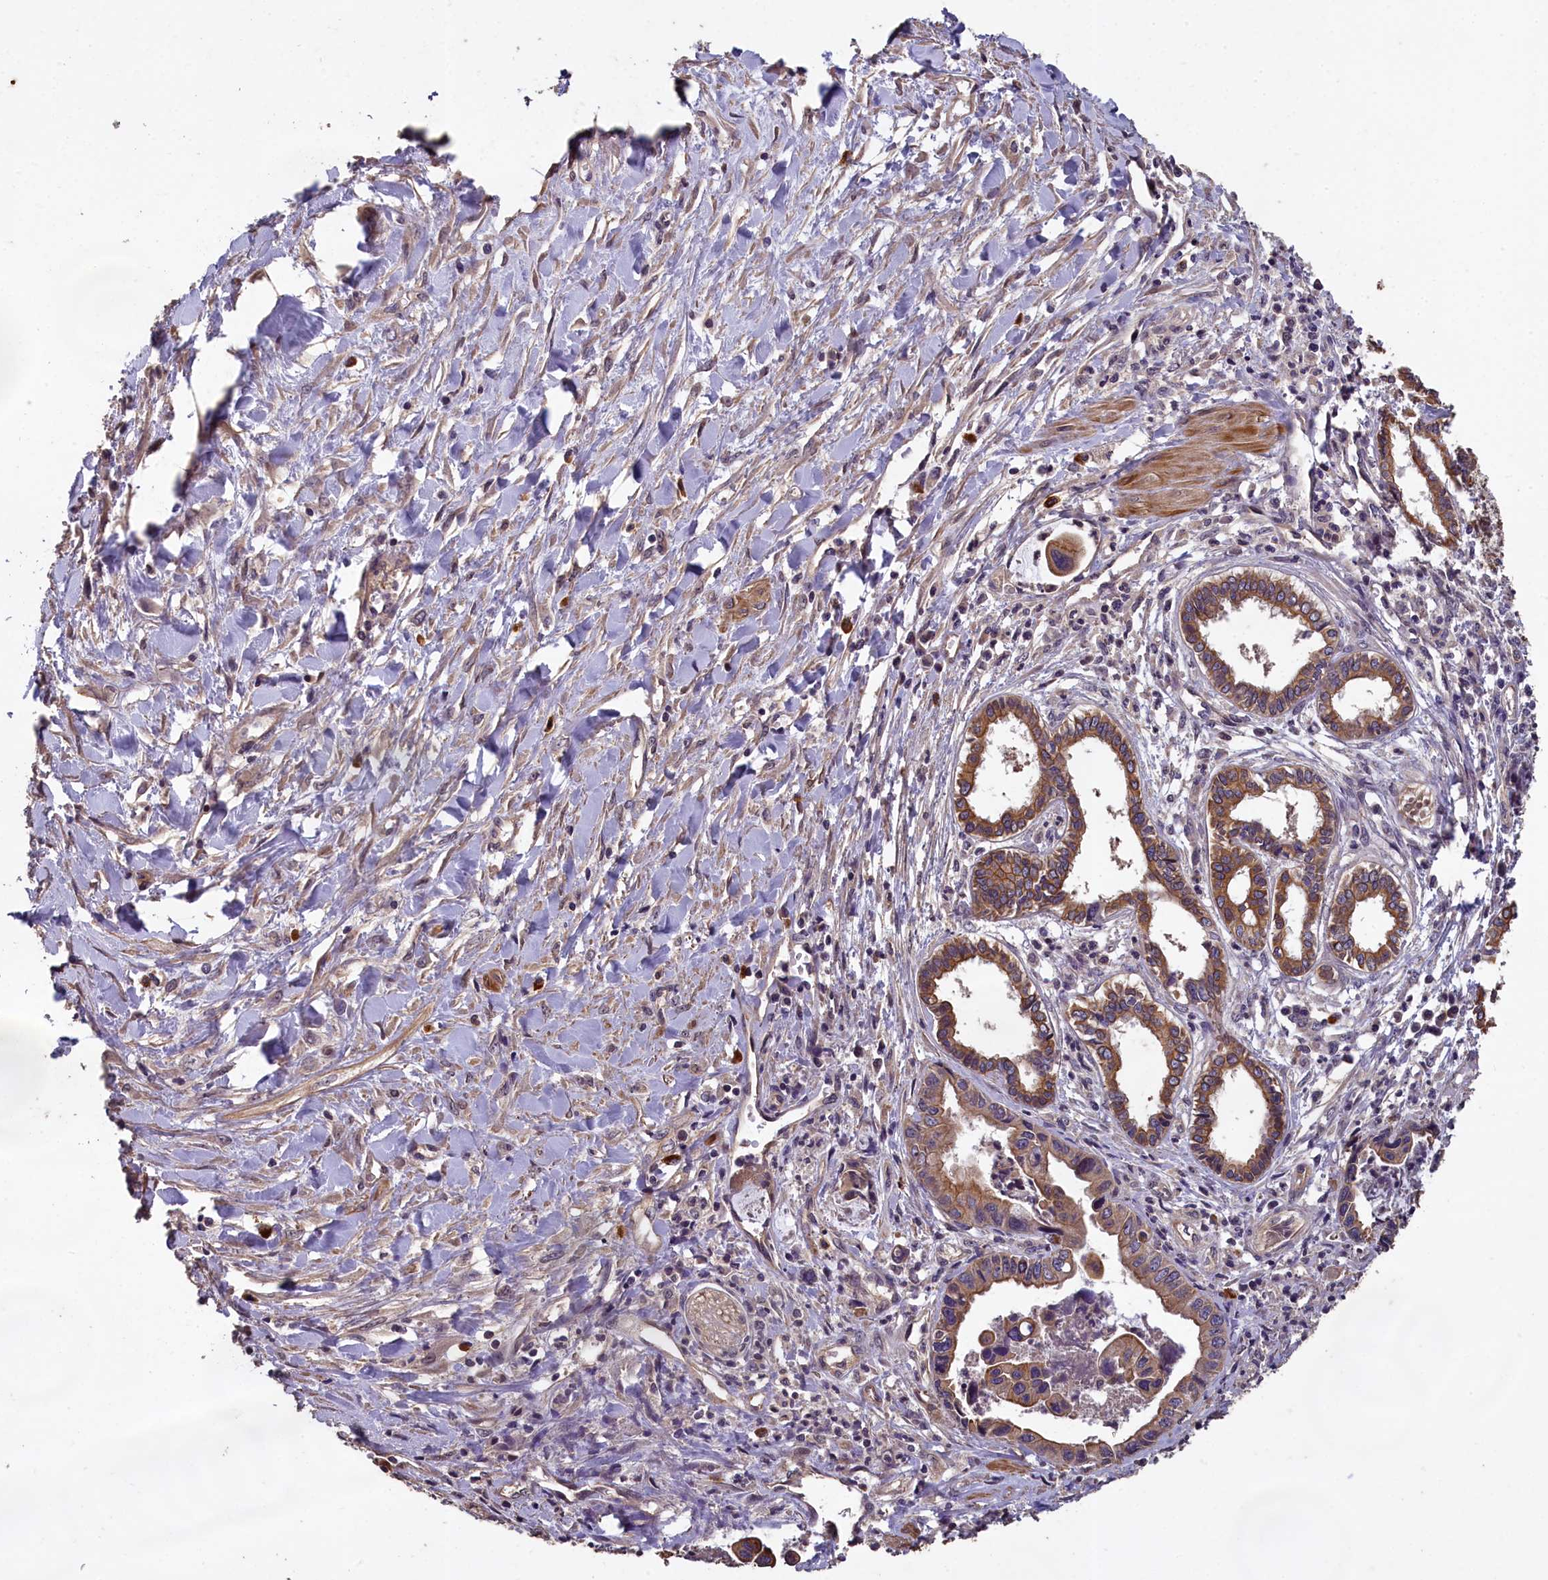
{"staining": {"intensity": "moderate", "quantity": ">75%", "location": "cytoplasmic/membranous"}, "tissue": "pancreatic cancer", "cell_type": "Tumor cells", "image_type": "cancer", "snomed": [{"axis": "morphology", "description": "Adenocarcinoma, NOS"}, {"axis": "topography", "description": "Pancreas"}], "caption": "Immunohistochemical staining of human pancreatic cancer exhibits medium levels of moderate cytoplasmic/membranous staining in approximately >75% of tumor cells.", "gene": "CHD9", "patient": {"sex": "female", "age": 50}}